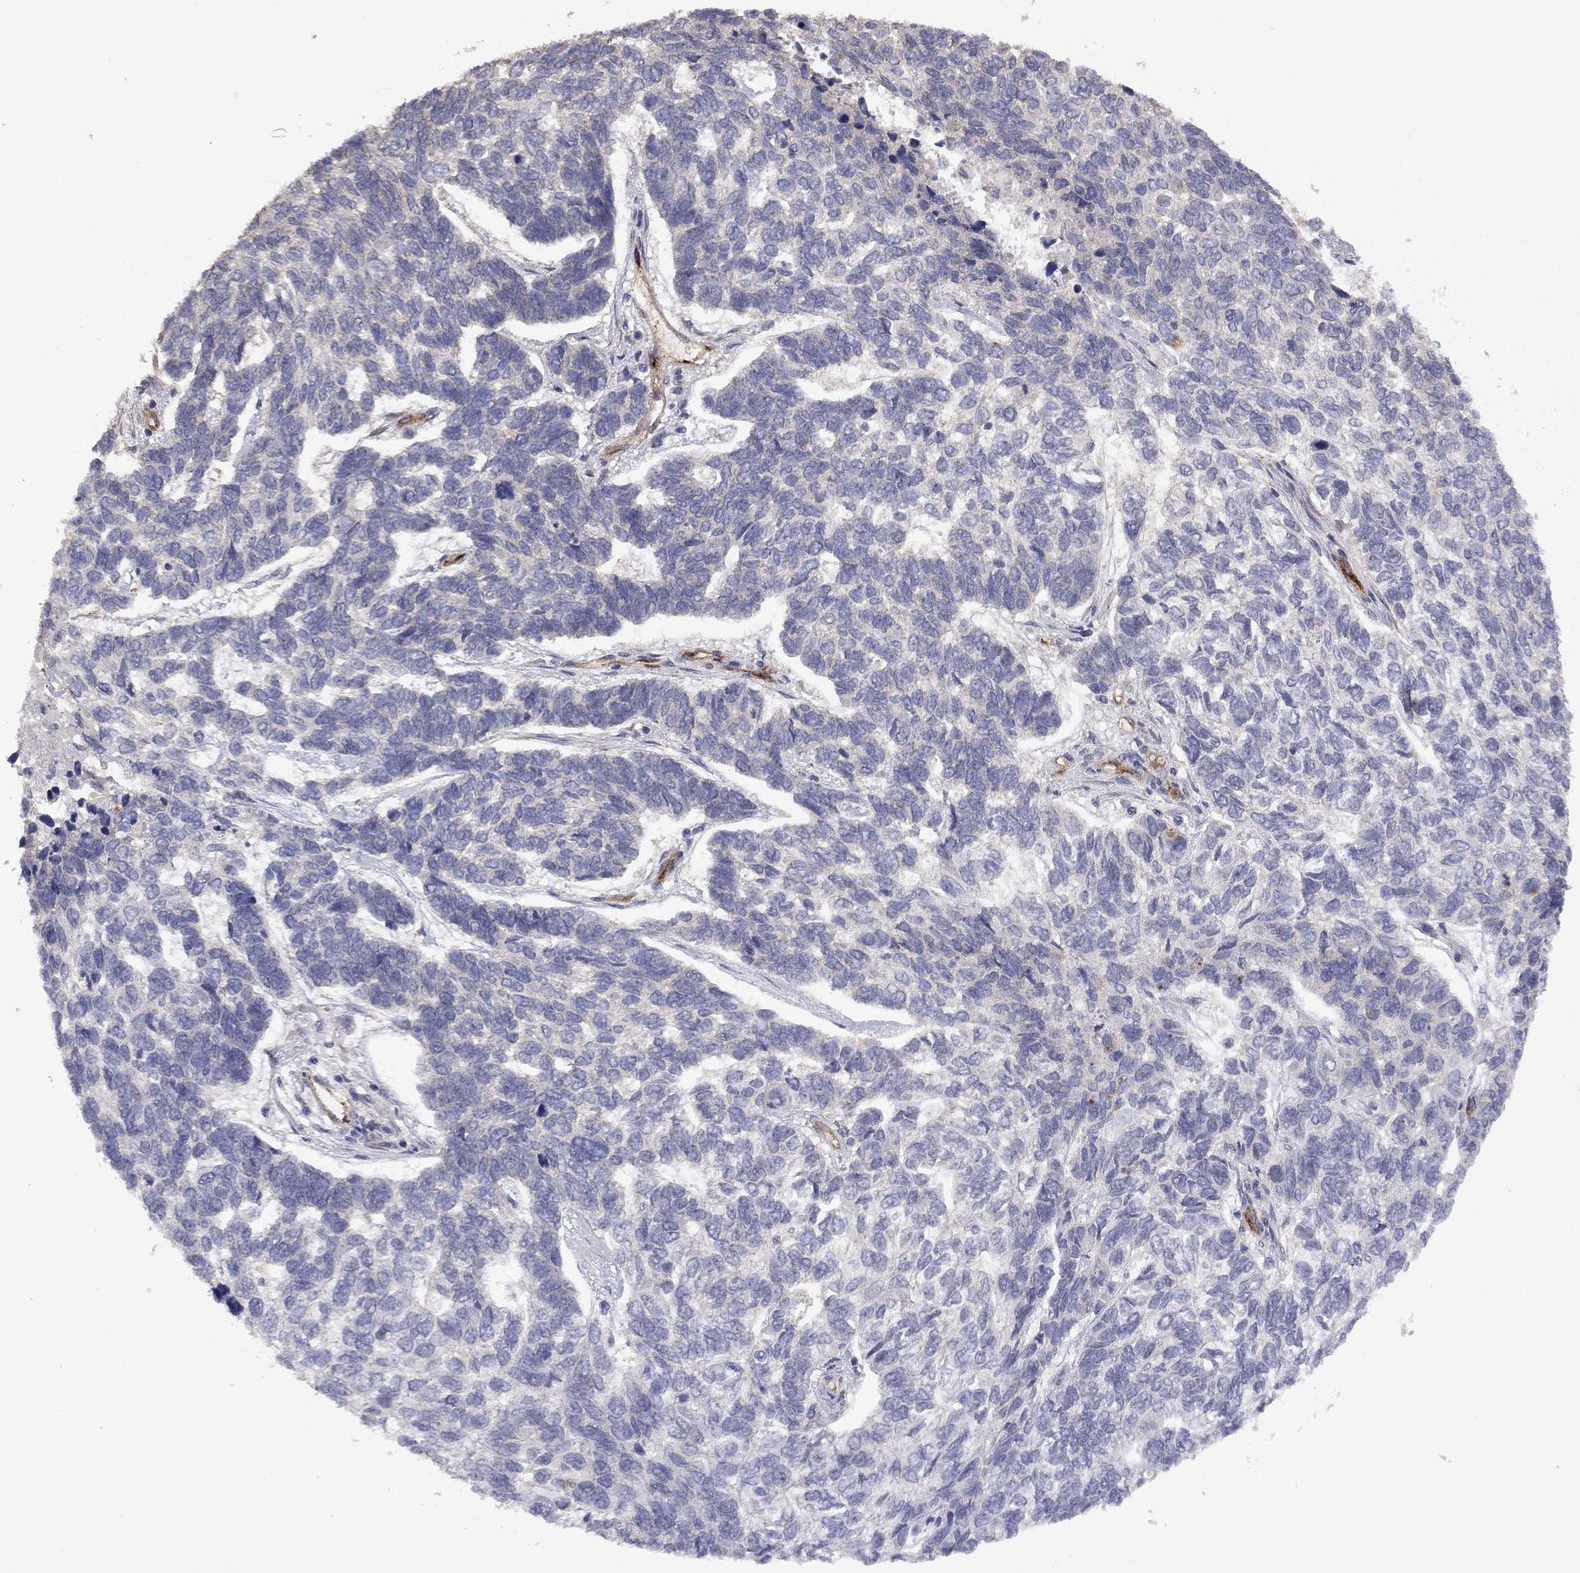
{"staining": {"intensity": "negative", "quantity": "none", "location": "none"}, "tissue": "skin cancer", "cell_type": "Tumor cells", "image_type": "cancer", "snomed": [{"axis": "morphology", "description": "Basal cell carcinoma"}, {"axis": "topography", "description": "Skin"}], "caption": "DAB (3,3'-diaminobenzidine) immunohistochemical staining of human skin basal cell carcinoma reveals no significant positivity in tumor cells.", "gene": "EXOC3L2", "patient": {"sex": "female", "age": 65}}